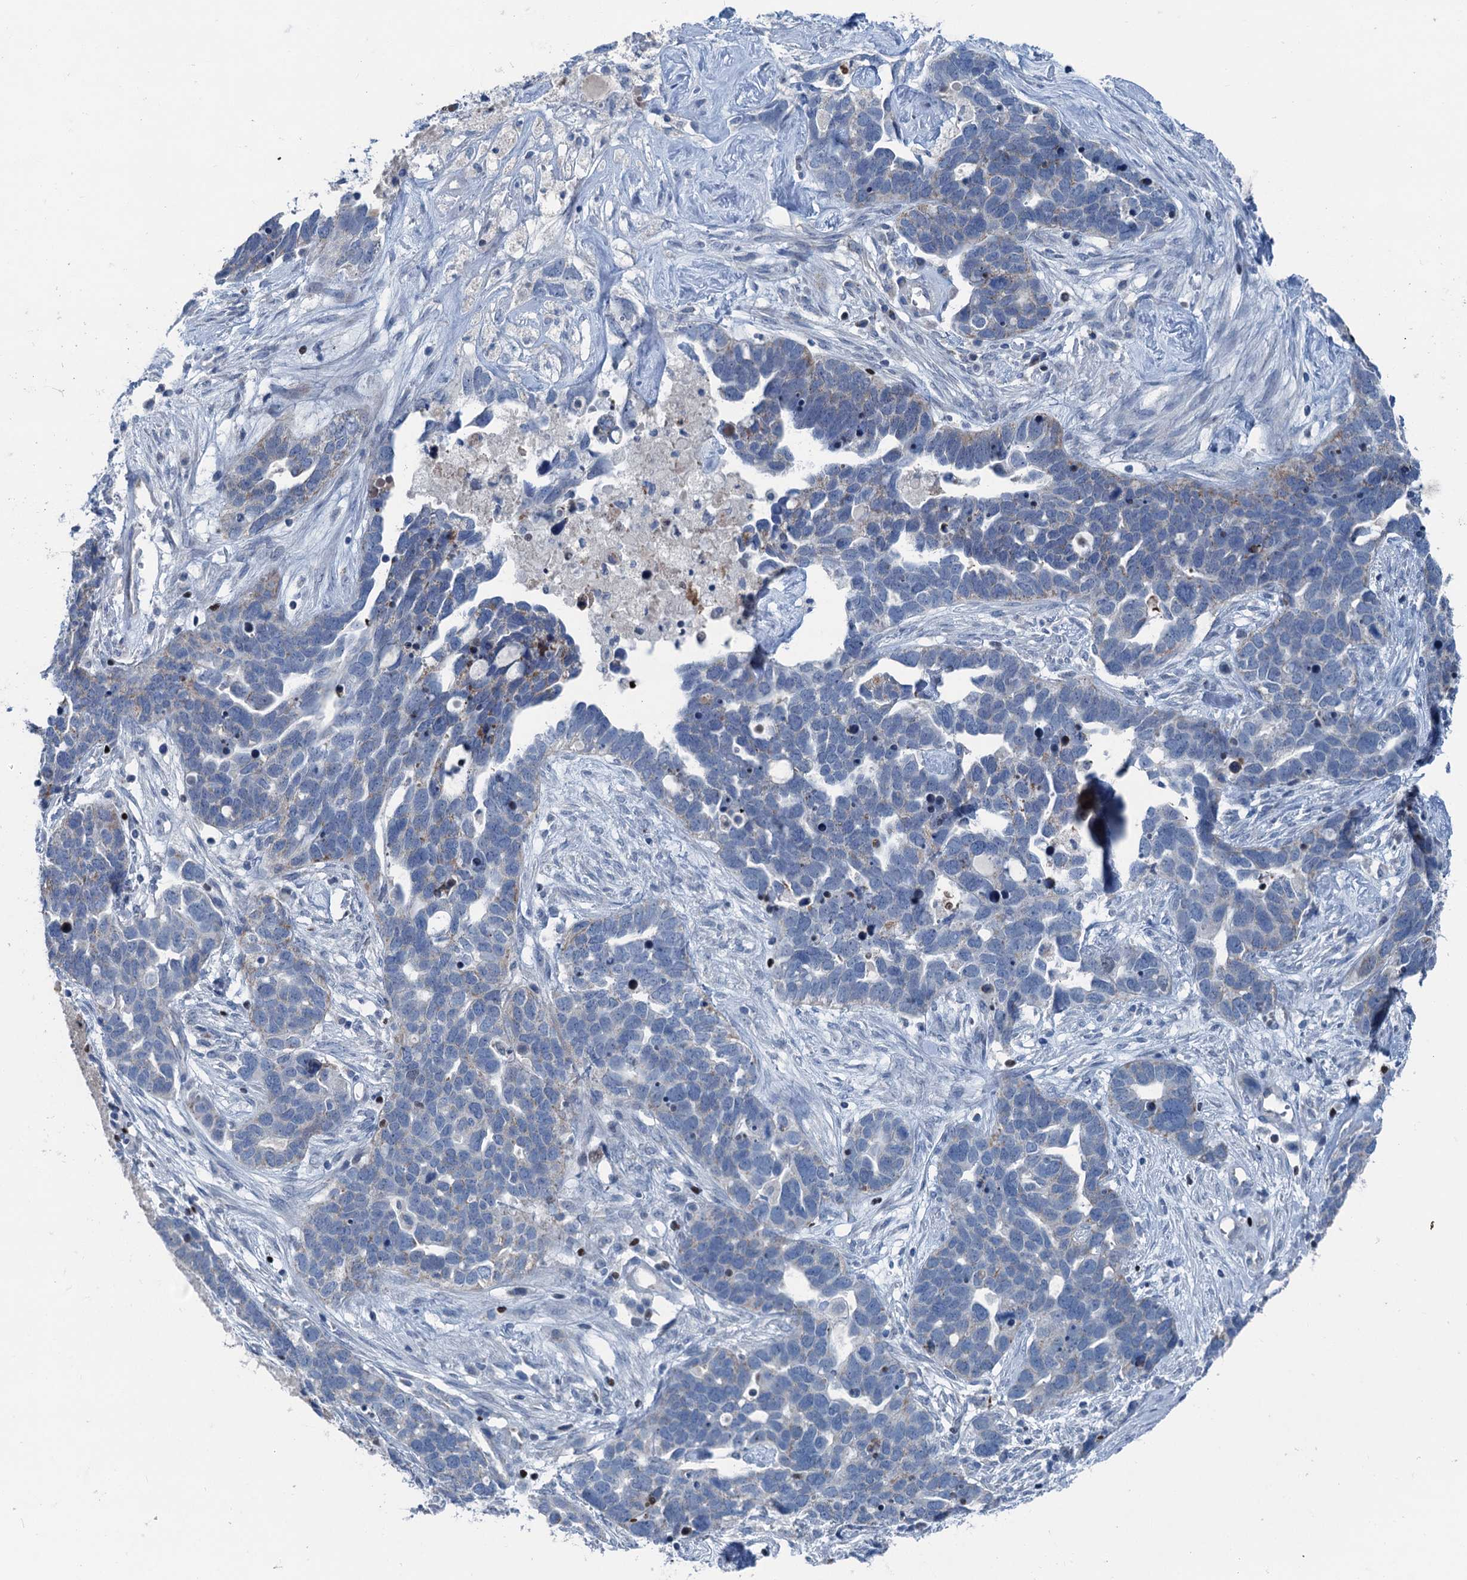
{"staining": {"intensity": "weak", "quantity": "25%-75%", "location": "cytoplasmic/membranous"}, "tissue": "ovarian cancer", "cell_type": "Tumor cells", "image_type": "cancer", "snomed": [{"axis": "morphology", "description": "Cystadenocarcinoma, serous, NOS"}, {"axis": "topography", "description": "Ovary"}], "caption": "Serous cystadenocarcinoma (ovarian) tissue reveals weak cytoplasmic/membranous staining in approximately 25%-75% of tumor cells", "gene": "ELP4", "patient": {"sex": "female", "age": 54}}